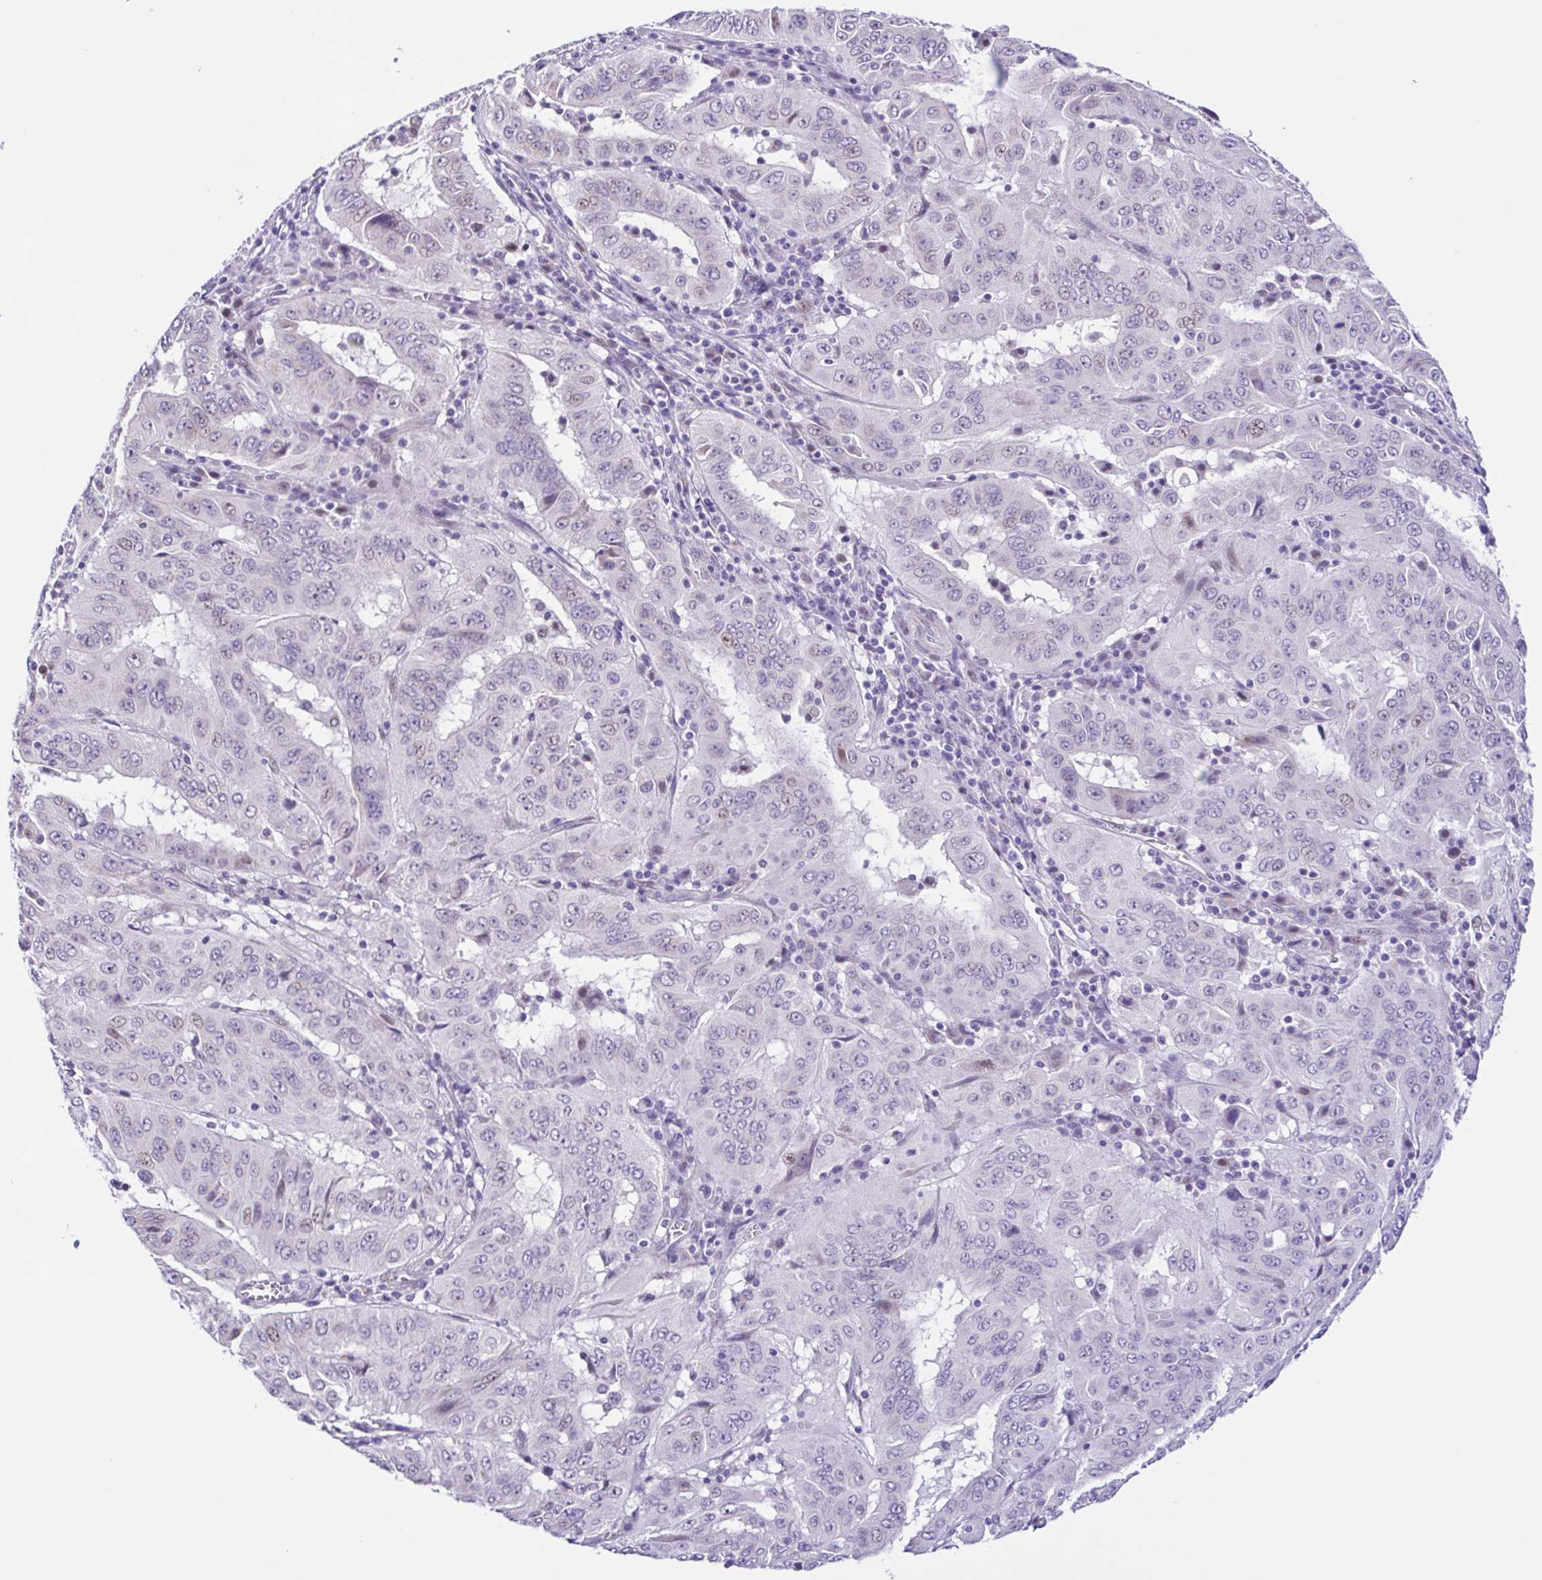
{"staining": {"intensity": "negative", "quantity": "none", "location": "none"}, "tissue": "pancreatic cancer", "cell_type": "Tumor cells", "image_type": "cancer", "snomed": [{"axis": "morphology", "description": "Adenocarcinoma, NOS"}, {"axis": "topography", "description": "Pancreas"}], "caption": "Histopathology image shows no protein expression in tumor cells of adenocarcinoma (pancreatic) tissue.", "gene": "TGM3", "patient": {"sex": "male", "age": 63}}